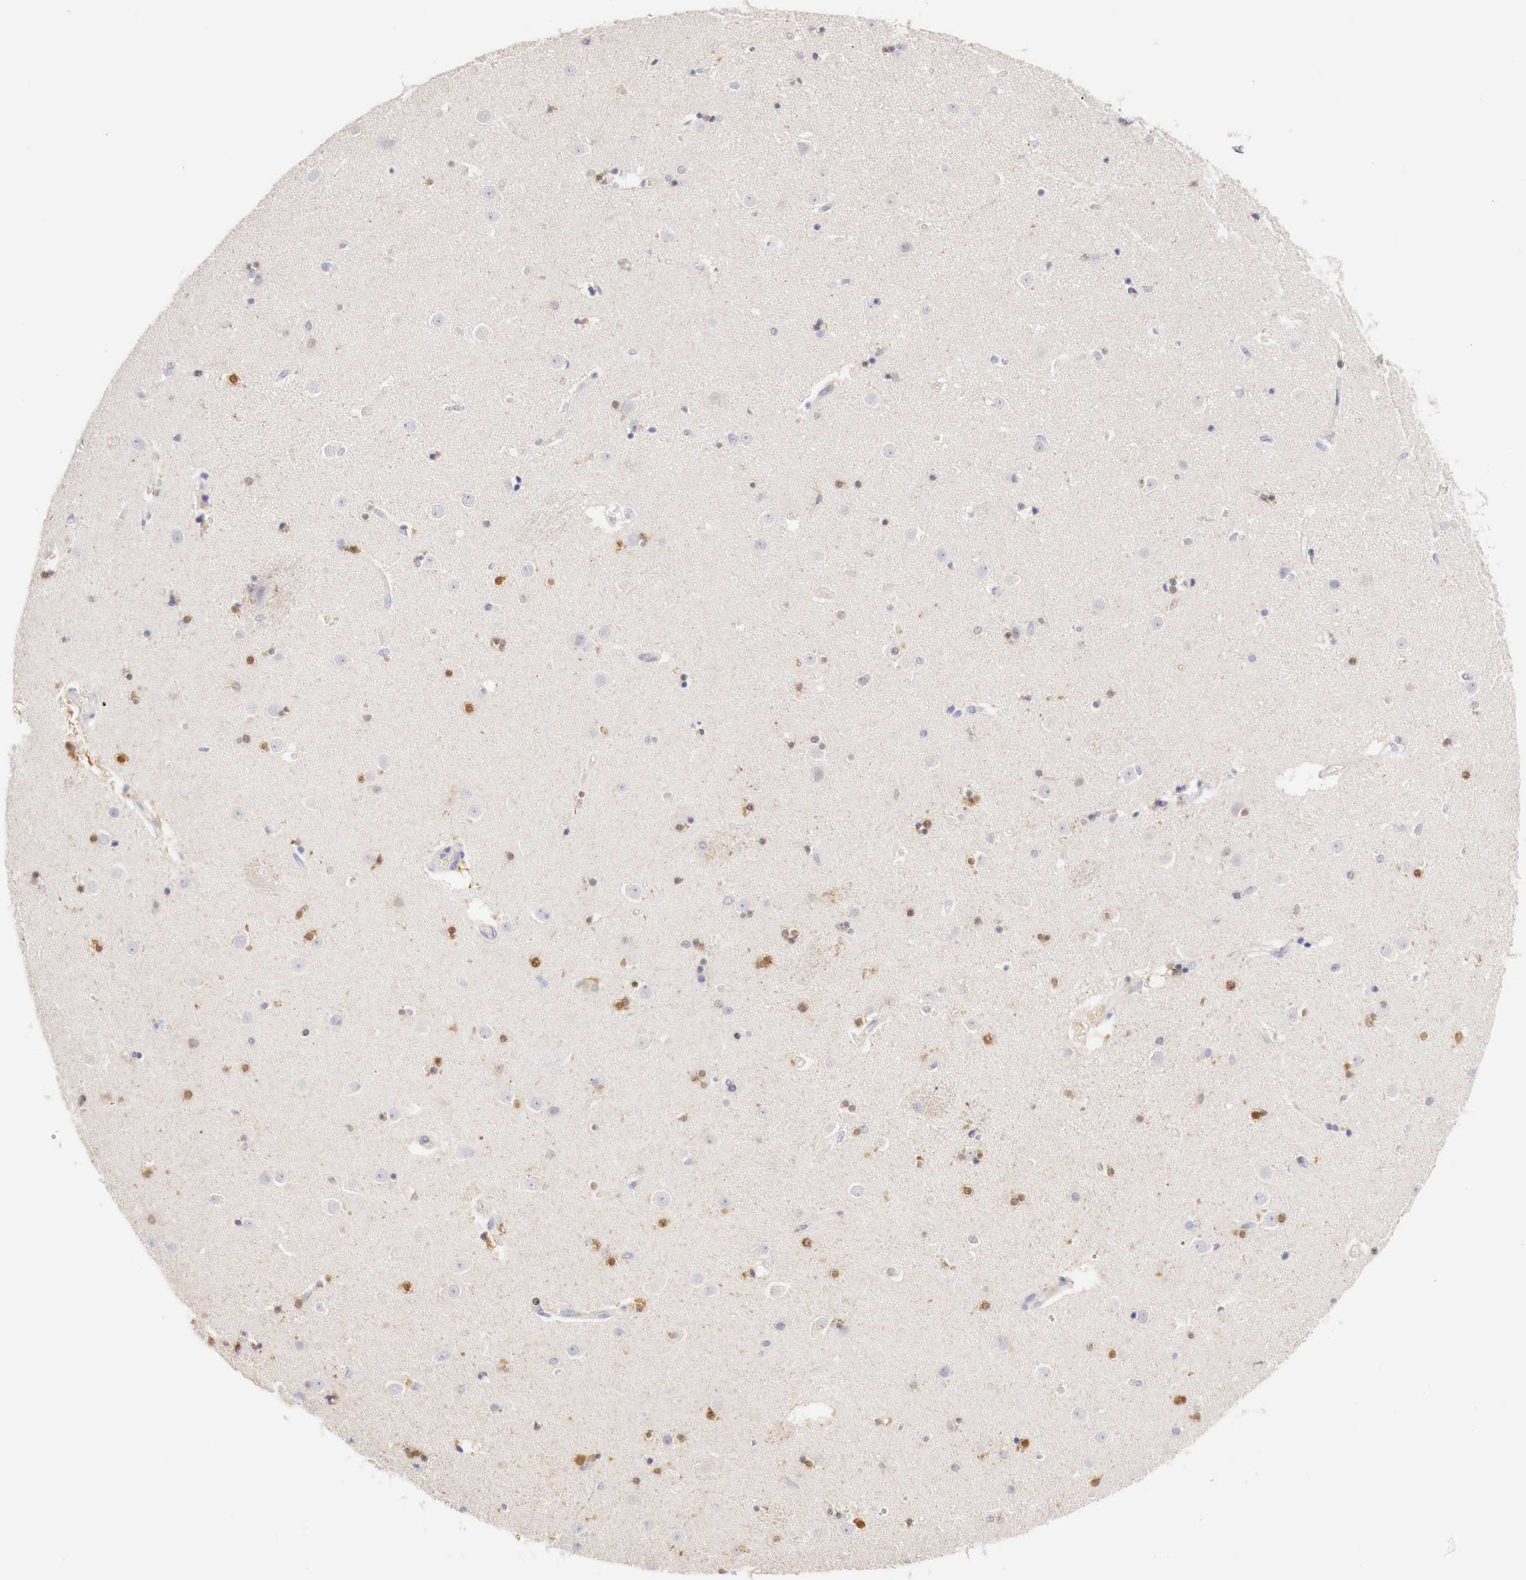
{"staining": {"intensity": "weak", "quantity": "25%-75%", "location": "cytoplasmic/membranous"}, "tissue": "caudate", "cell_type": "Glial cells", "image_type": "normal", "snomed": [{"axis": "morphology", "description": "Normal tissue, NOS"}, {"axis": "topography", "description": "Lateral ventricle wall"}], "caption": "Unremarkable caudate was stained to show a protein in brown. There is low levels of weak cytoplasmic/membranous staining in approximately 25%-75% of glial cells. The staining was performed using DAB, with brown indicating positive protein expression. Nuclei are stained blue with hematoxylin.", "gene": "ITIH6", "patient": {"sex": "female", "age": 54}}